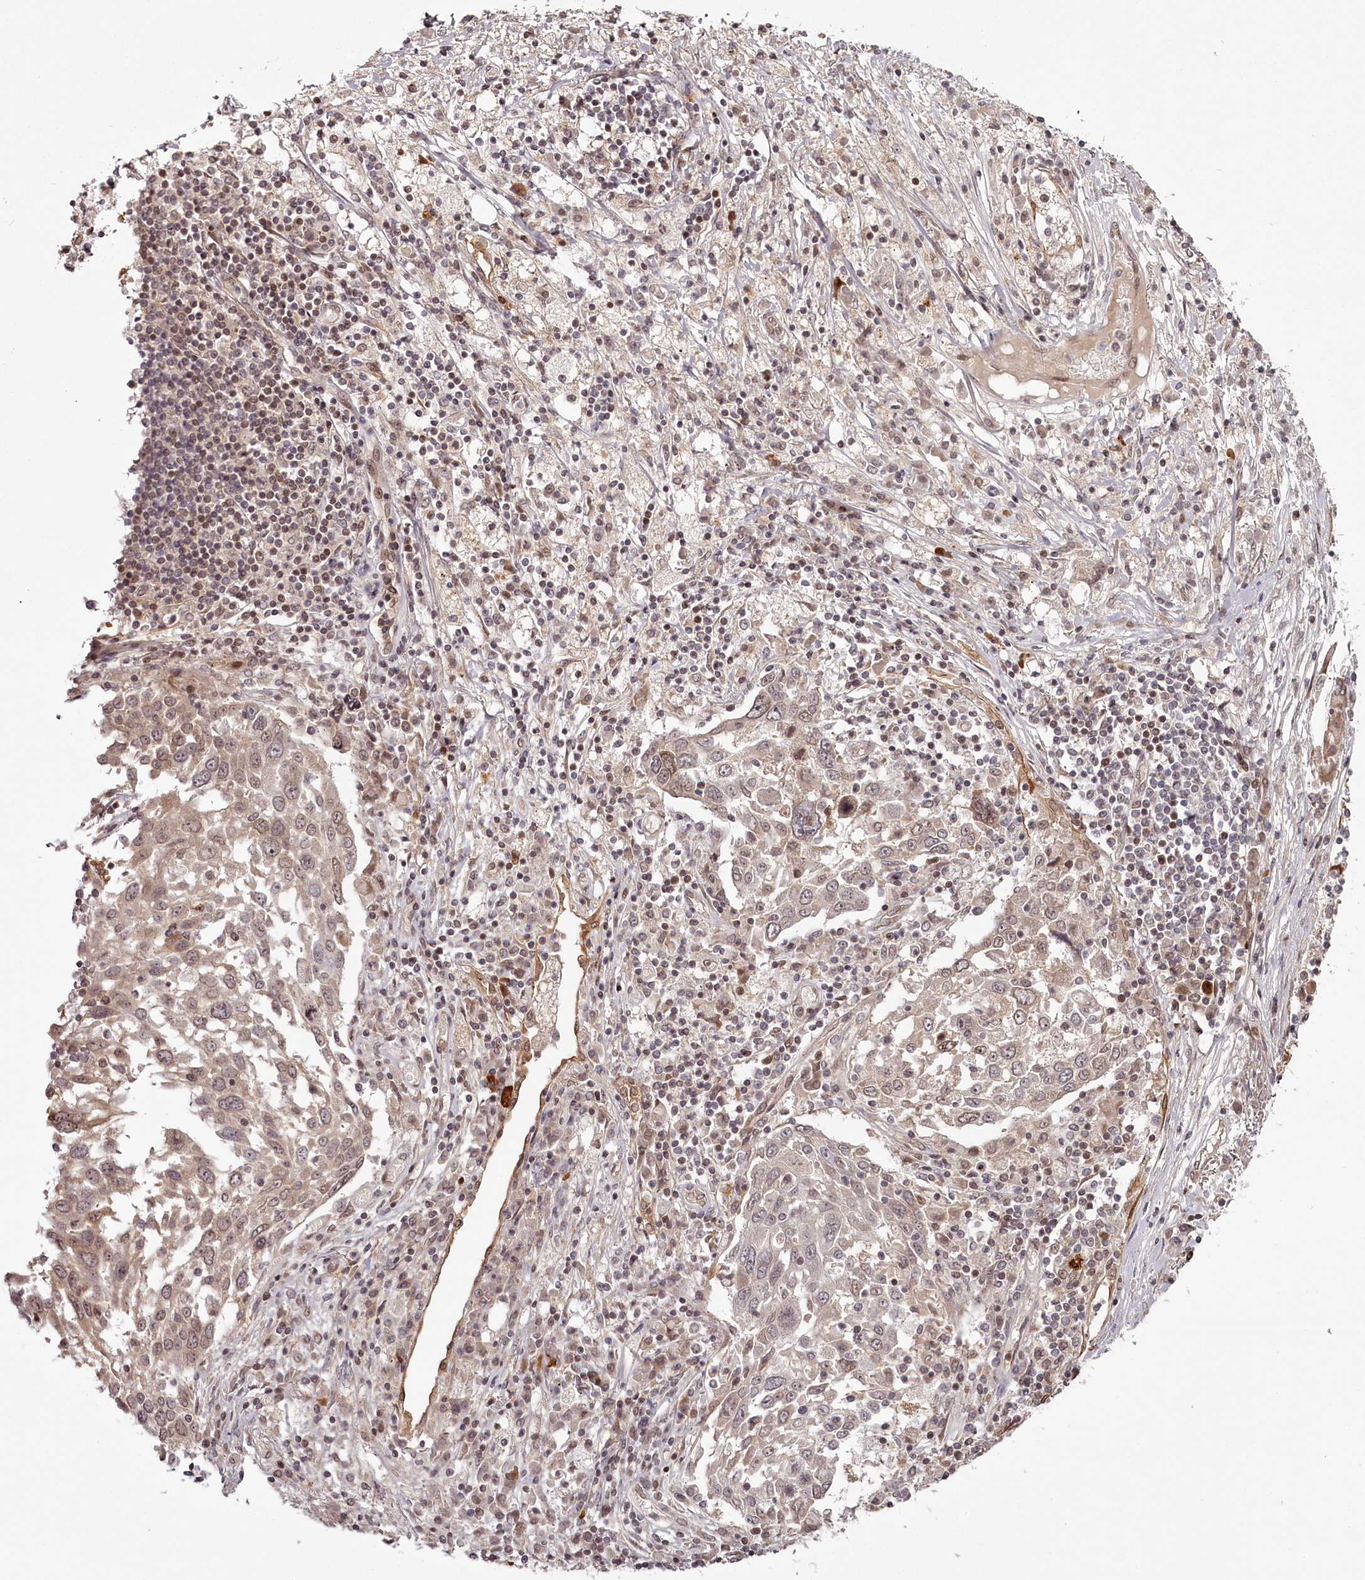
{"staining": {"intensity": "weak", "quantity": "<25%", "location": "cytoplasmic/membranous,nuclear"}, "tissue": "lung cancer", "cell_type": "Tumor cells", "image_type": "cancer", "snomed": [{"axis": "morphology", "description": "Squamous cell carcinoma, NOS"}, {"axis": "topography", "description": "Lung"}], "caption": "A histopathology image of lung cancer stained for a protein reveals no brown staining in tumor cells.", "gene": "THYN1", "patient": {"sex": "male", "age": 65}}